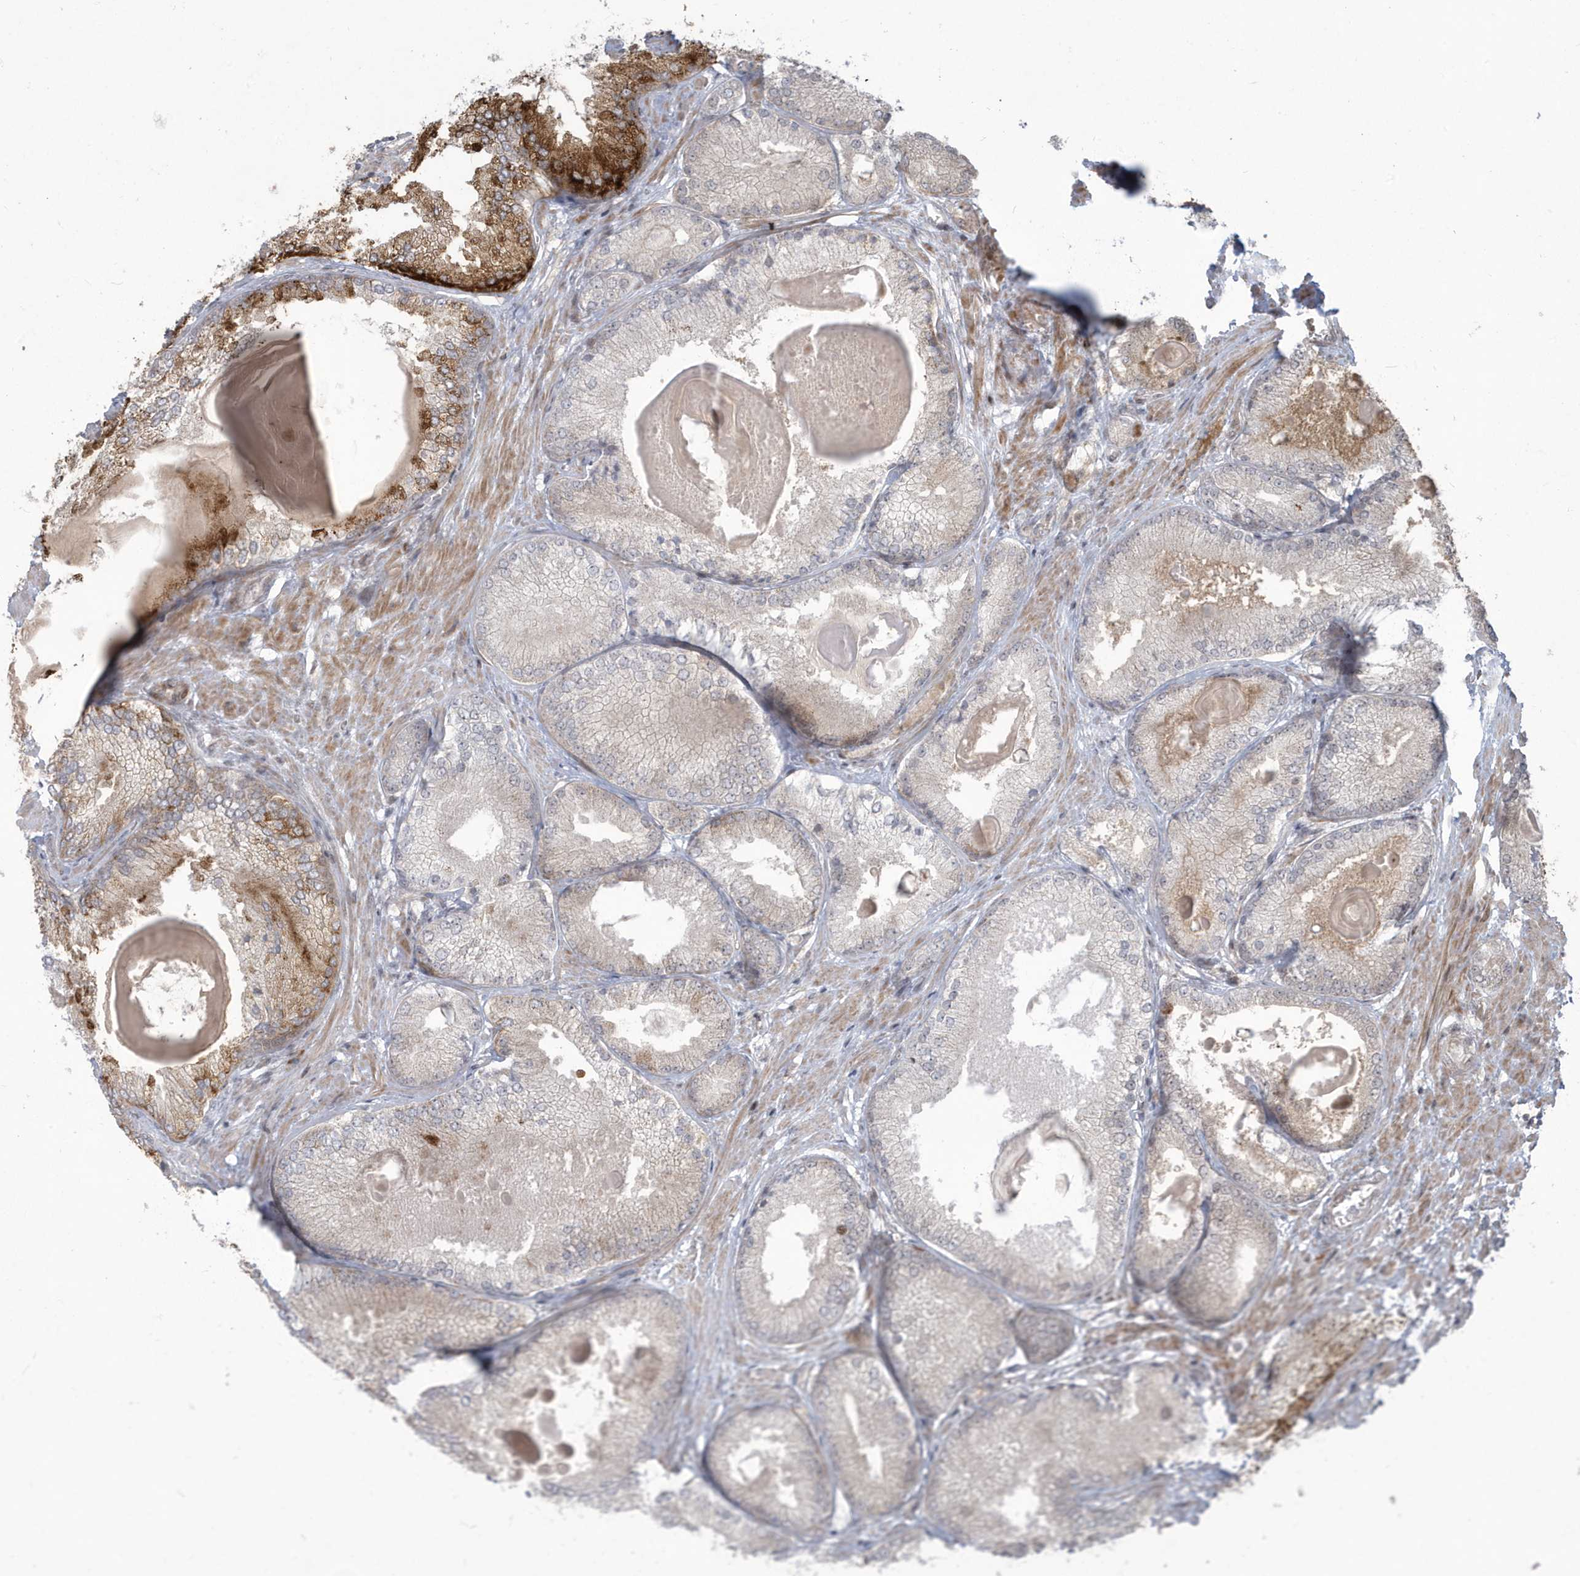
{"staining": {"intensity": "moderate", "quantity": "<25%", "location": "cytoplasmic/membranous"}, "tissue": "prostate cancer", "cell_type": "Tumor cells", "image_type": "cancer", "snomed": [{"axis": "morphology", "description": "Adenocarcinoma, High grade"}, {"axis": "topography", "description": "Prostate"}], "caption": "Immunohistochemistry of prostate cancer (high-grade adenocarcinoma) shows low levels of moderate cytoplasmic/membranous staining in approximately <25% of tumor cells.", "gene": "C1orf52", "patient": {"sex": "male", "age": 66}}